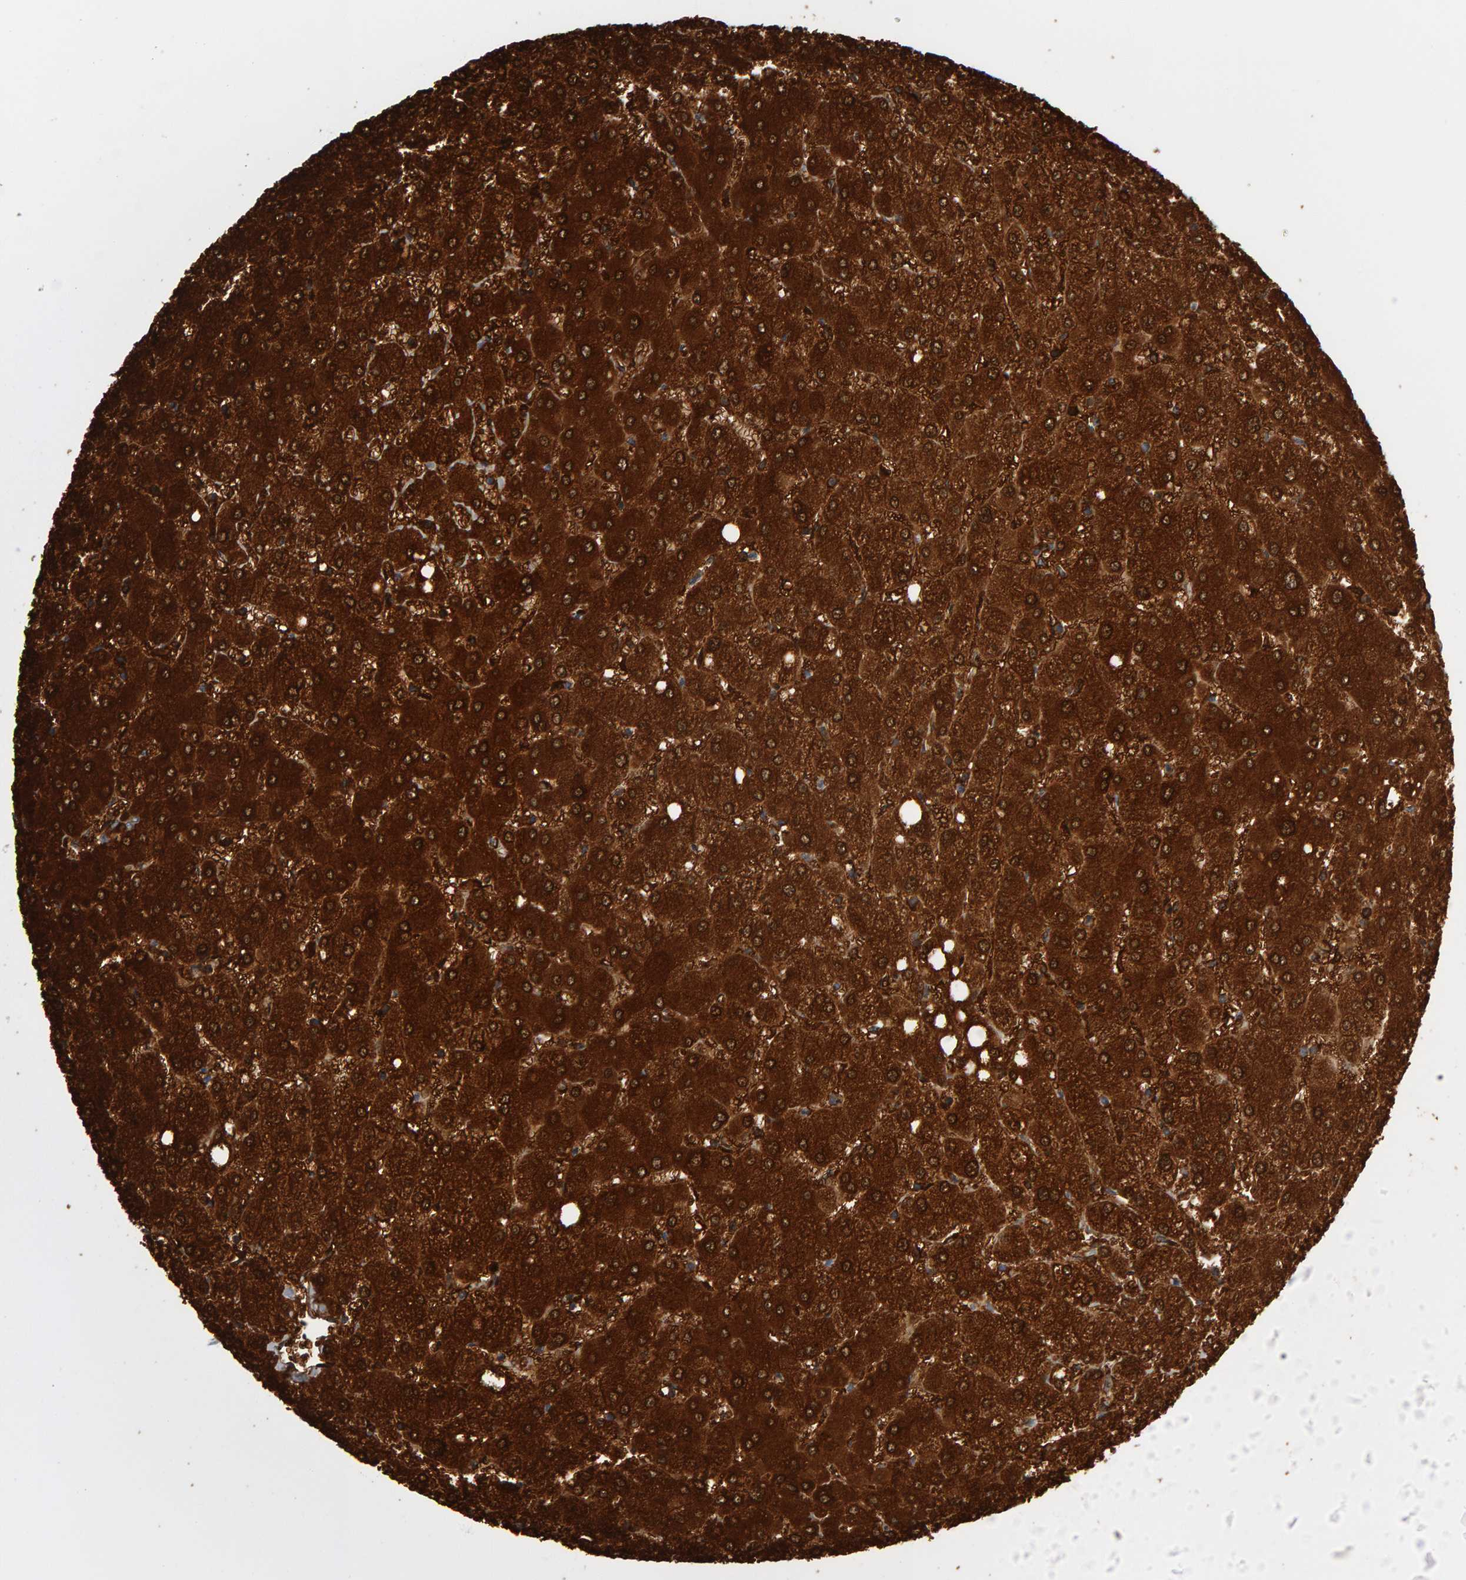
{"staining": {"intensity": "negative", "quantity": "none", "location": "none"}, "tissue": "liver", "cell_type": "Cholangiocytes", "image_type": "normal", "snomed": [{"axis": "morphology", "description": "Normal tissue, NOS"}, {"axis": "topography", "description": "Liver"}], "caption": "The IHC histopathology image has no significant expression in cholangiocytes of liver. Brightfield microscopy of immunohistochemistry stained with DAB (3,3'-diaminobenzidine) (brown) and hematoxylin (blue), captured at high magnification.", "gene": "CTH", "patient": {"sex": "female", "age": 54}}